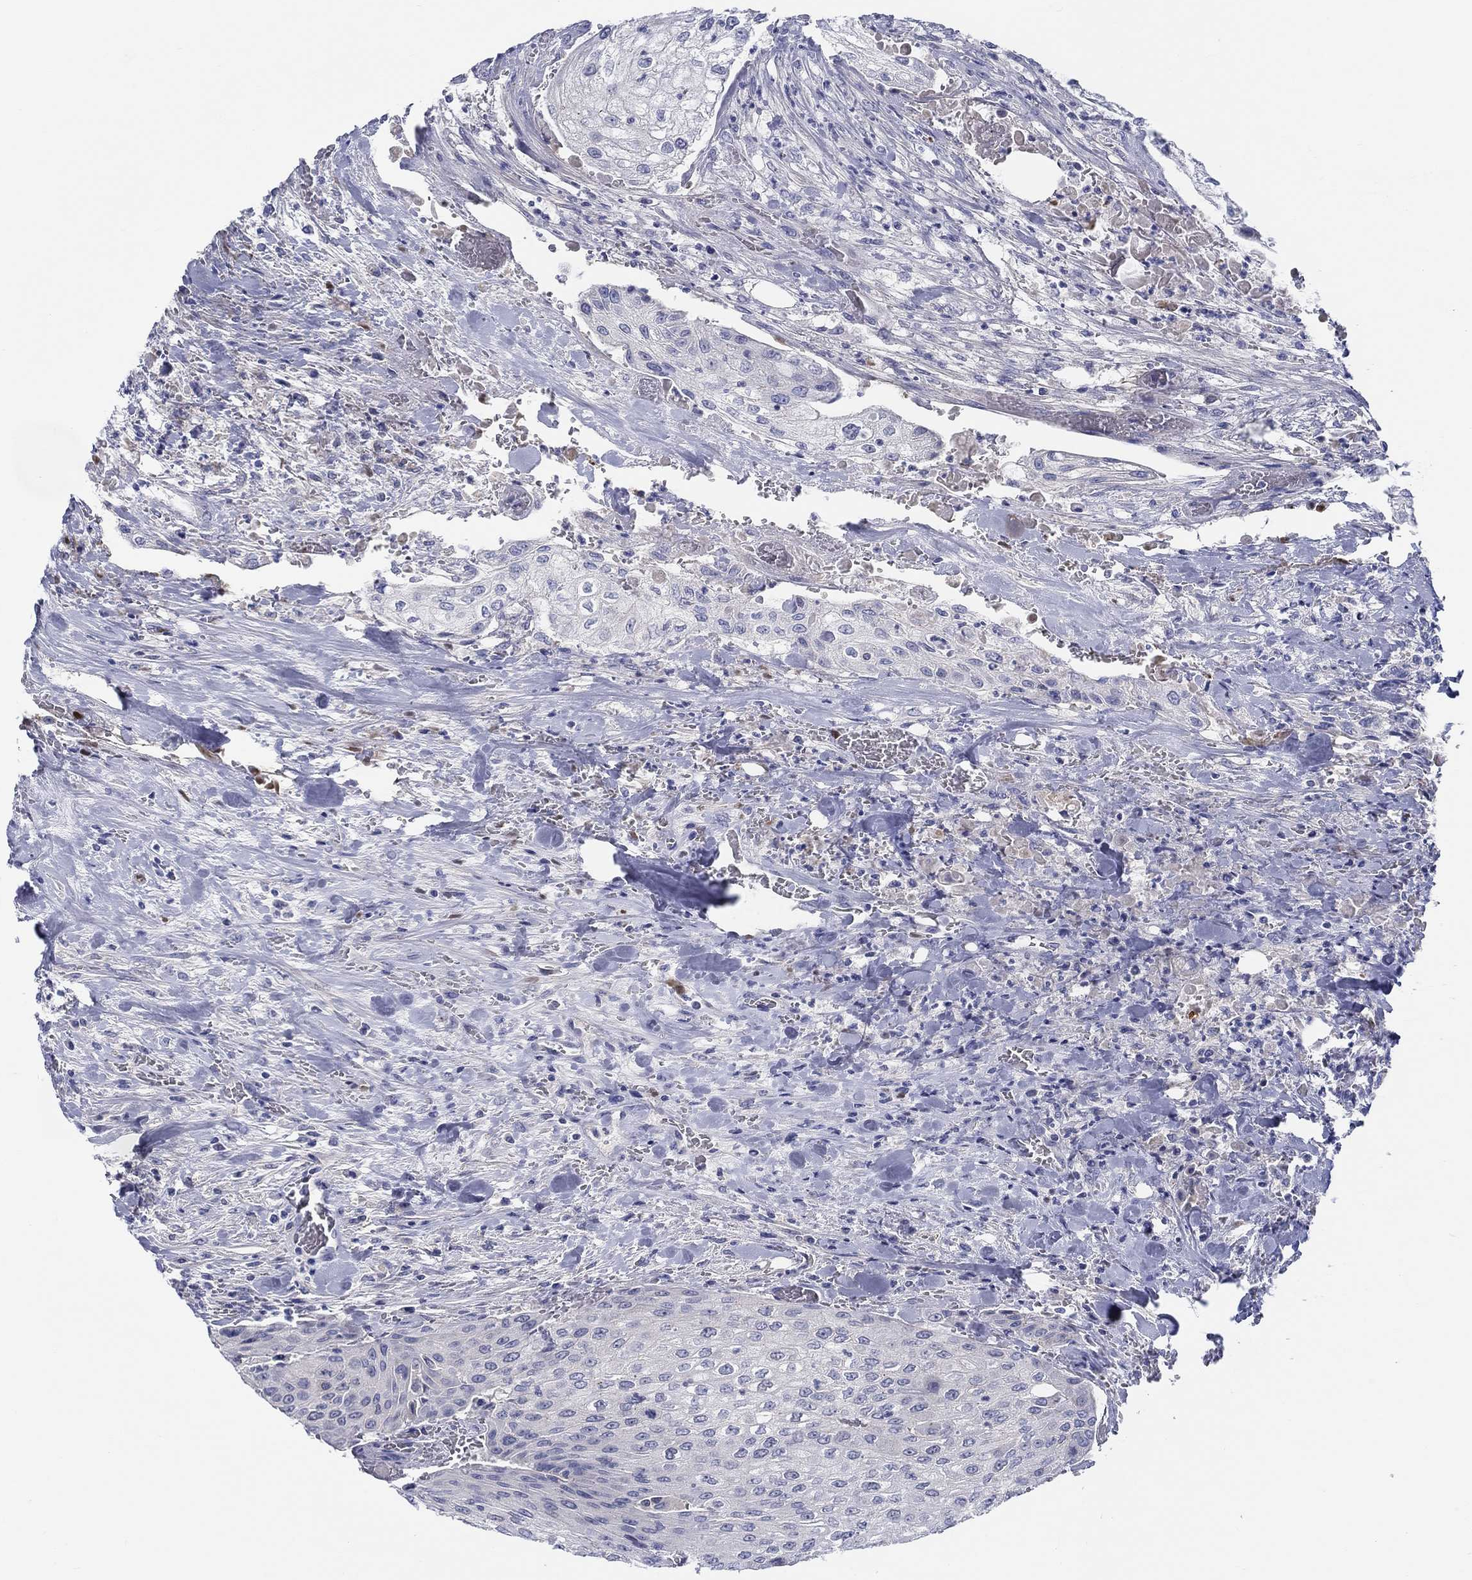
{"staining": {"intensity": "negative", "quantity": "none", "location": "none"}, "tissue": "urothelial cancer", "cell_type": "Tumor cells", "image_type": "cancer", "snomed": [{"axis": "morphology", "description": "Urothelial carcinoma, High grade"}, {"axis": "topography", "description": "Urinary bladder"}], "caption": "DAB immunohistochemical staining of human high-grade urothelial carcinoma displays no significant staining in tumor cells.", "gene": "HAPLN4", "patient": {"sex": "male", "age": 62}}